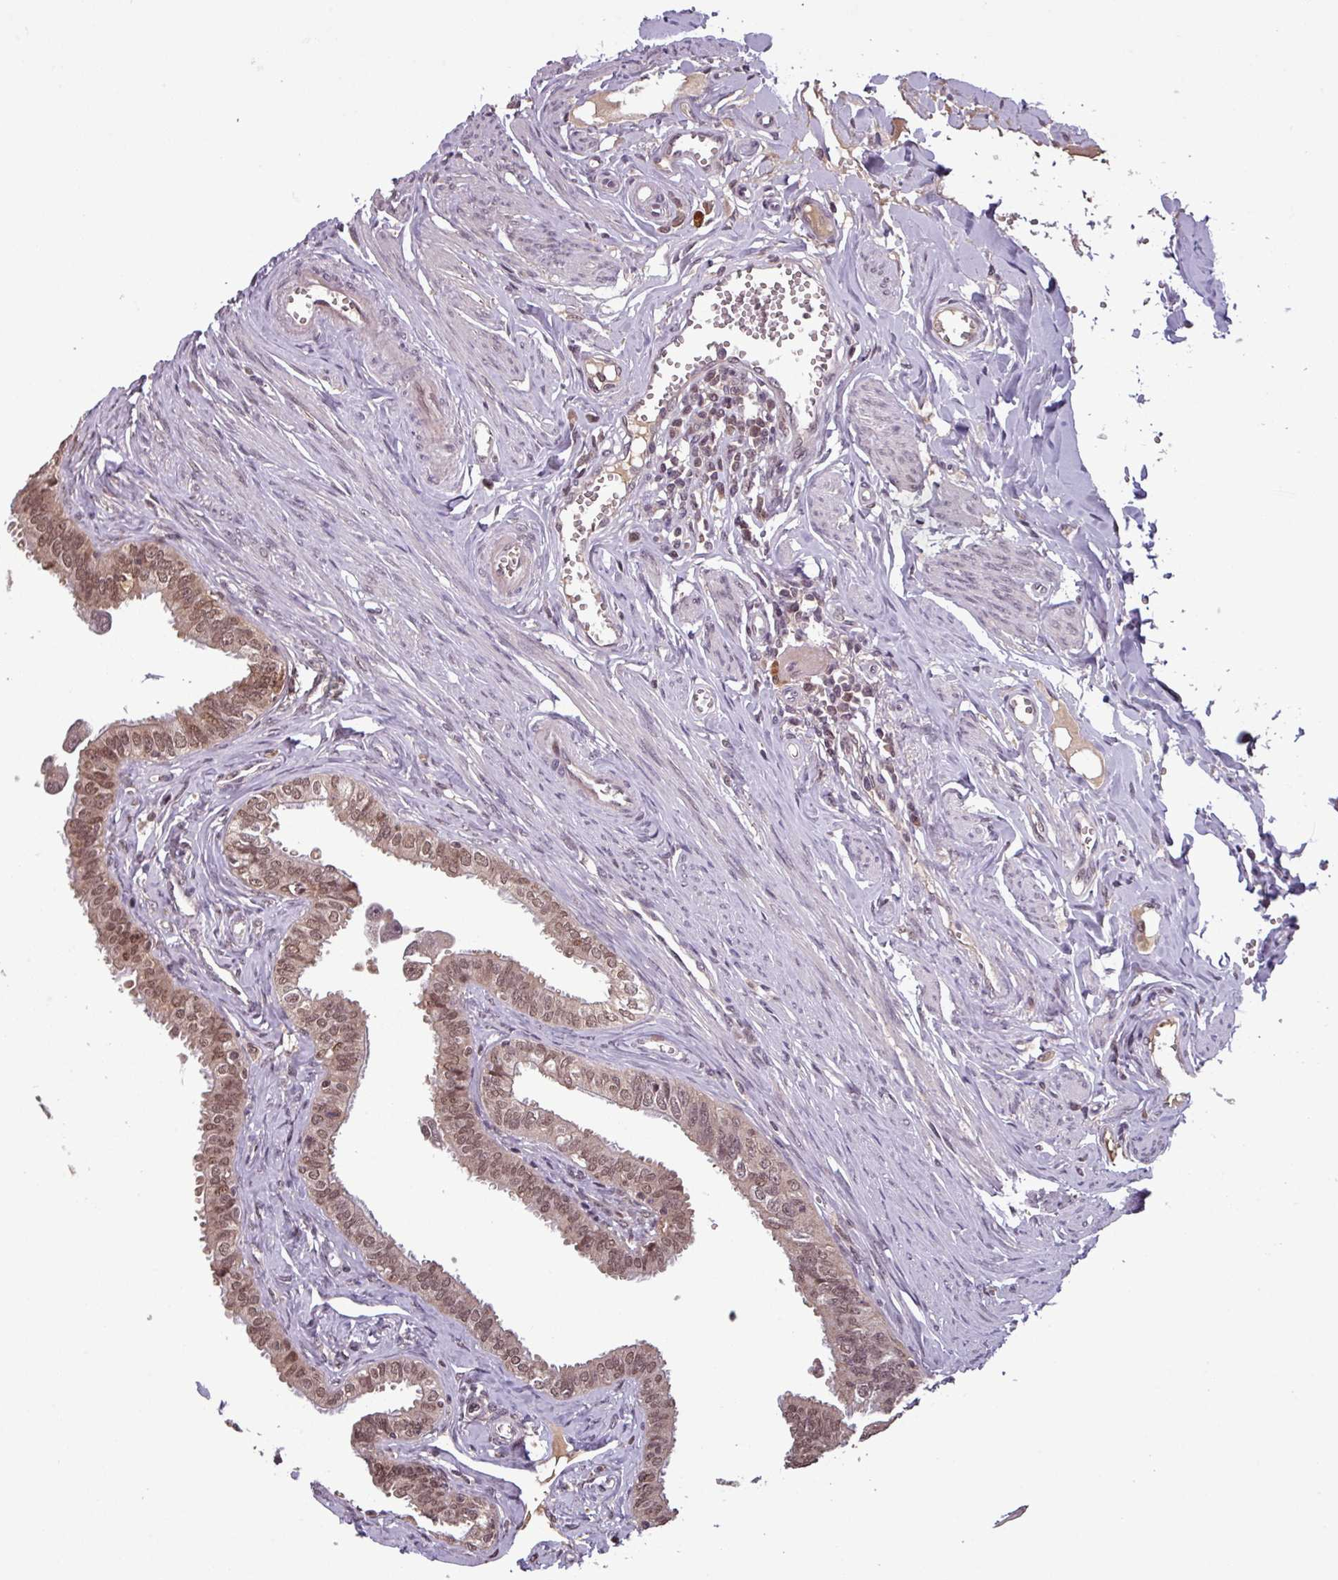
{"staining": {"intensity": "moderate", "quantity": ">75%", "location": "cytoplasmic/membranous,nuclear"}, "tissue": "fallopian tube", "cell_type": "Glandular cells", "image_type": "normal", "snomed": [{"axis": "morphology", "description": "Normal tissue, NOS"}, {"axis": "morphology", "description": "Carcinoma, NOS"}, {"axis": "topography", "description": "Fallopian tube"}, {"axis": "topography", "description": "Ovary"}], "caption": "Protein expression analysis of normal human fallopian tube reveals moderate cytoplasmic/membranous,nuclear staining in about >75% of glandular cells.", "gene": "NOB1", "patient": {"sex": "female", "age": 59}}